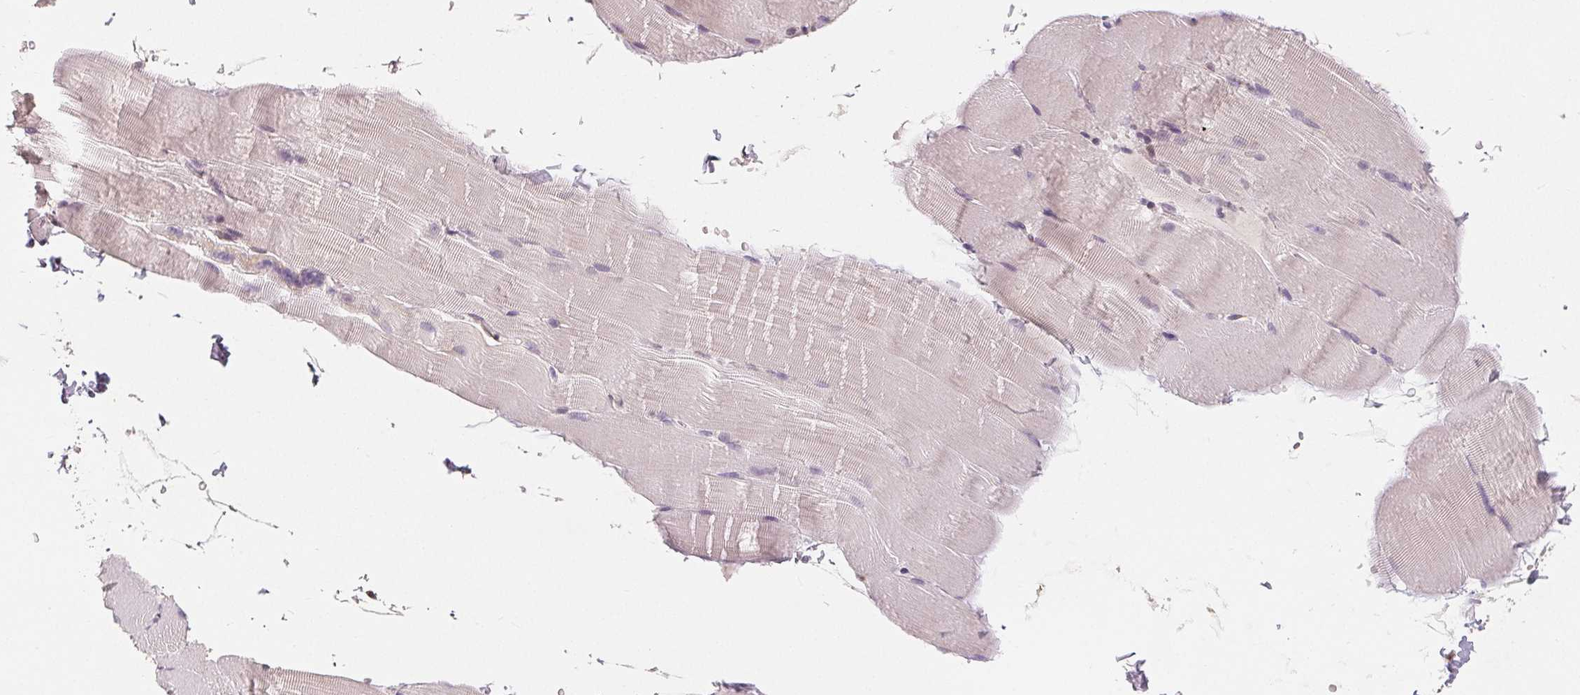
{"staining": {"intensity": "negative", "quantity": "none", "location": "none"}, "tissue": "skeletal muscle", "cell_type": "Myocytes", "image_type": "normal", "snomed": [{"axis": "morphology", "description": "Normal tissue, NOS"}, {"axis": "topography", "description": "Skeletal muscle"}], "caption": "Myocytes are negative for brown protein staining in normal skeletal muscle. (Brightfield microscopy of DAB immunohistochemistry at high magnification).", "gene": "TMSB15B", "patient": {"sex": "female", "age": 37}}